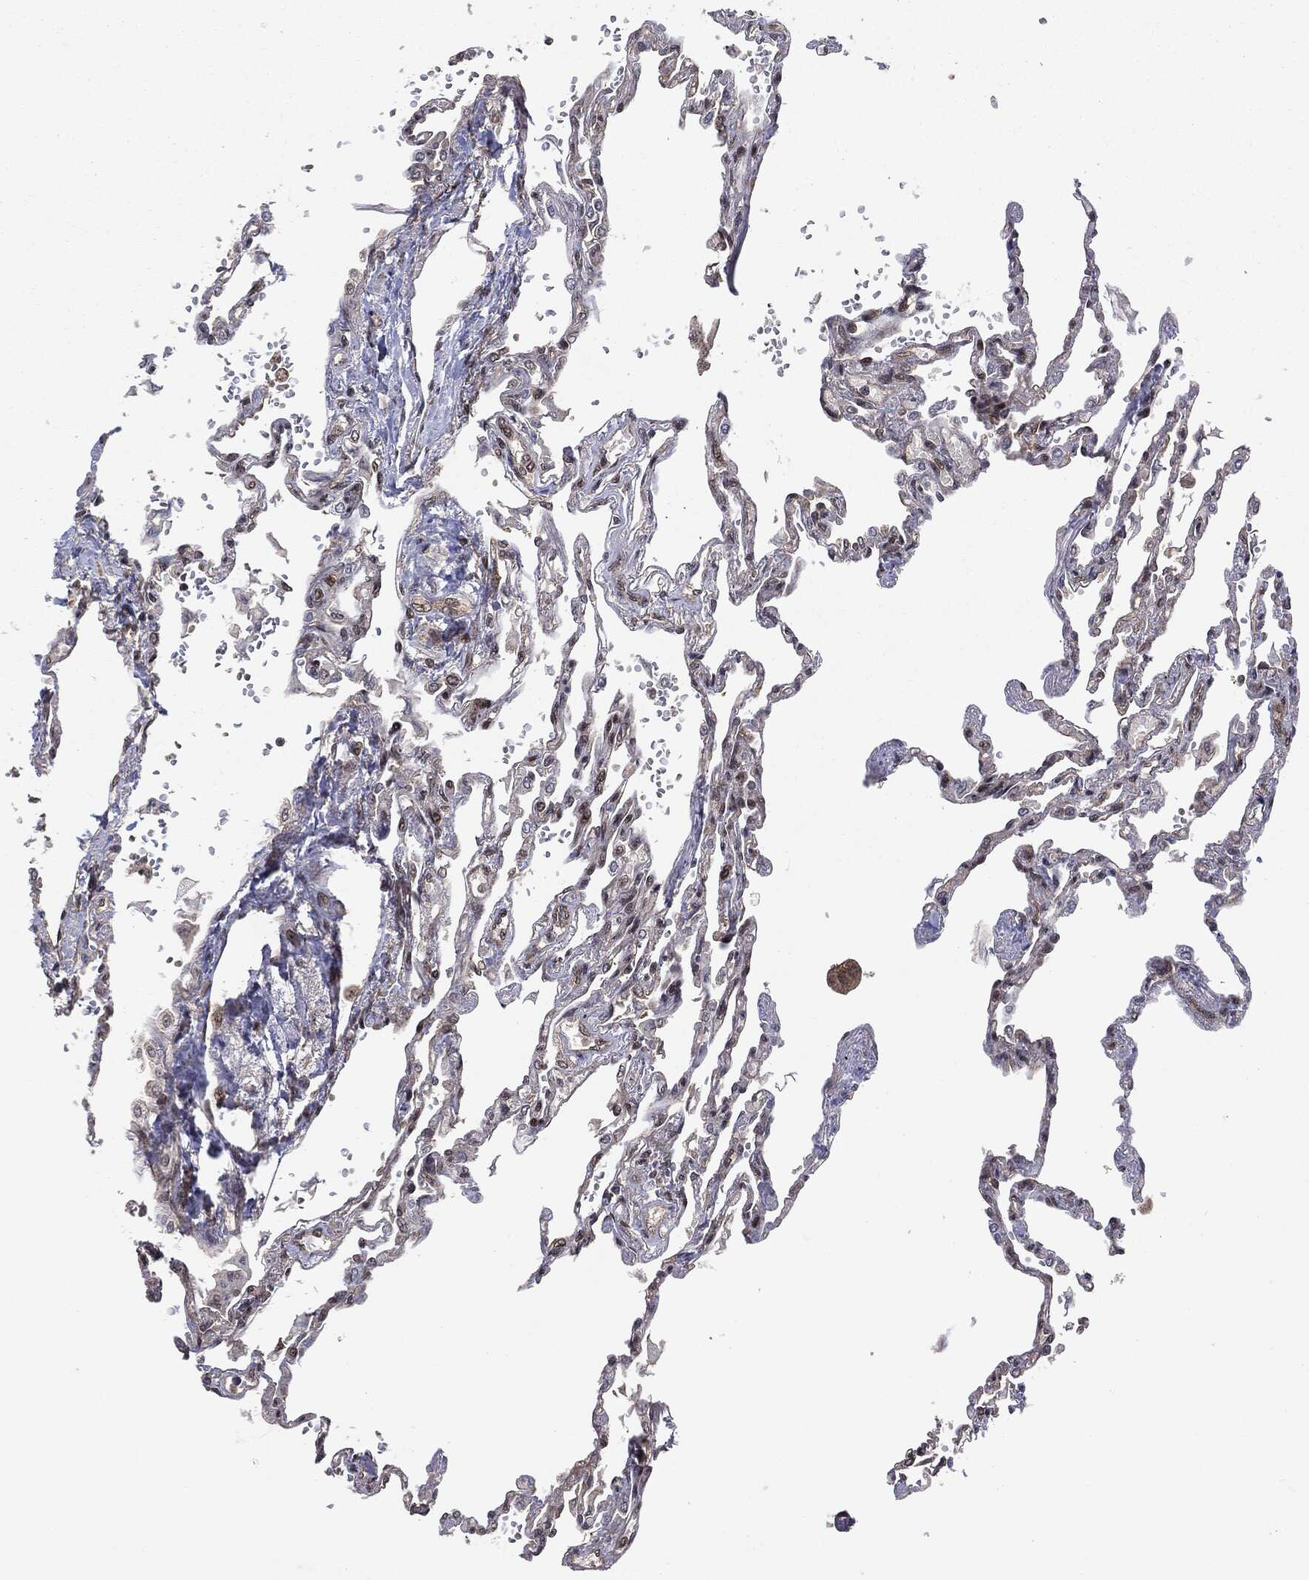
{"staining": {"intensity": "moderate", "quantity": "25%-75%", "location": "nuclear"}, "tissue": "lung", "cell_type": "Alveolar cells", "image_type": "normal", "snomed": [{"axis": "morphology", "description": "Normal tissue, NOS"}, {"axis": "topography", "description": "Lung"}], "caption": "Brown immunohistochemical staining in normal human lung reveals moderate nuclear expression in approximately 25%-75% of alveolar cells.", "gene": "PTPA", "patient": {"sex": "male", "age": 78}}